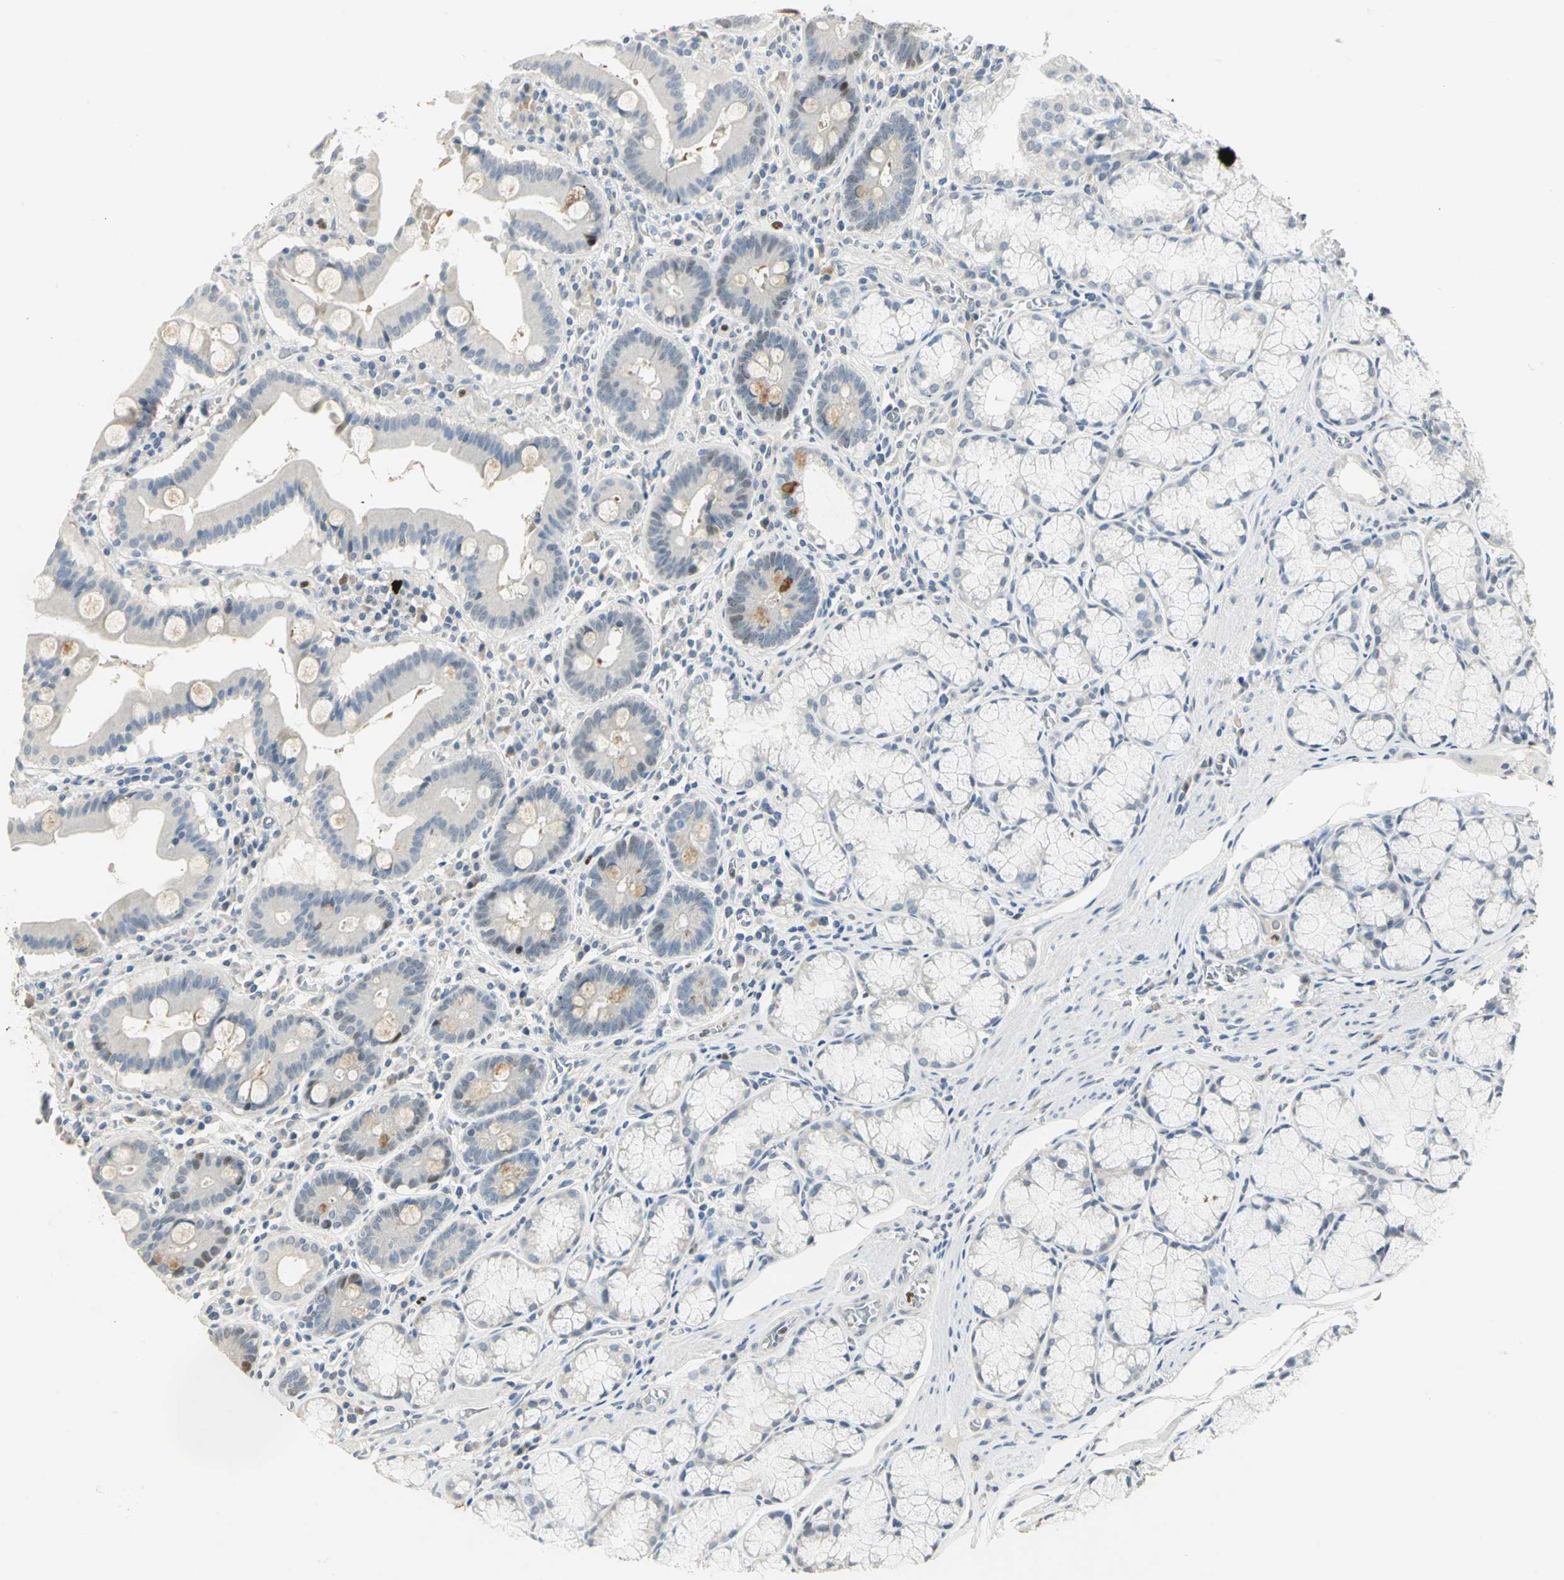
{"staining": {"intensity": "moderate", "quantity": "<25%", "location": "cytoplasmic/membranous"}, "tissue": "stomach", "cell_type": "Glandular cells", "image_type": "normal", "snomed": [{"axis": "morphology", "description": "Normal tissue, NOS"}, {"axis": "topography", "description": "Stomach, lower"}], "caption": "A brown stain labels moderate cytoplasmic/membranous staining of a protein in glandular cells of normal stomach.", "gene": "BCL6", "patient": {"sex": "male", "age": 56}}